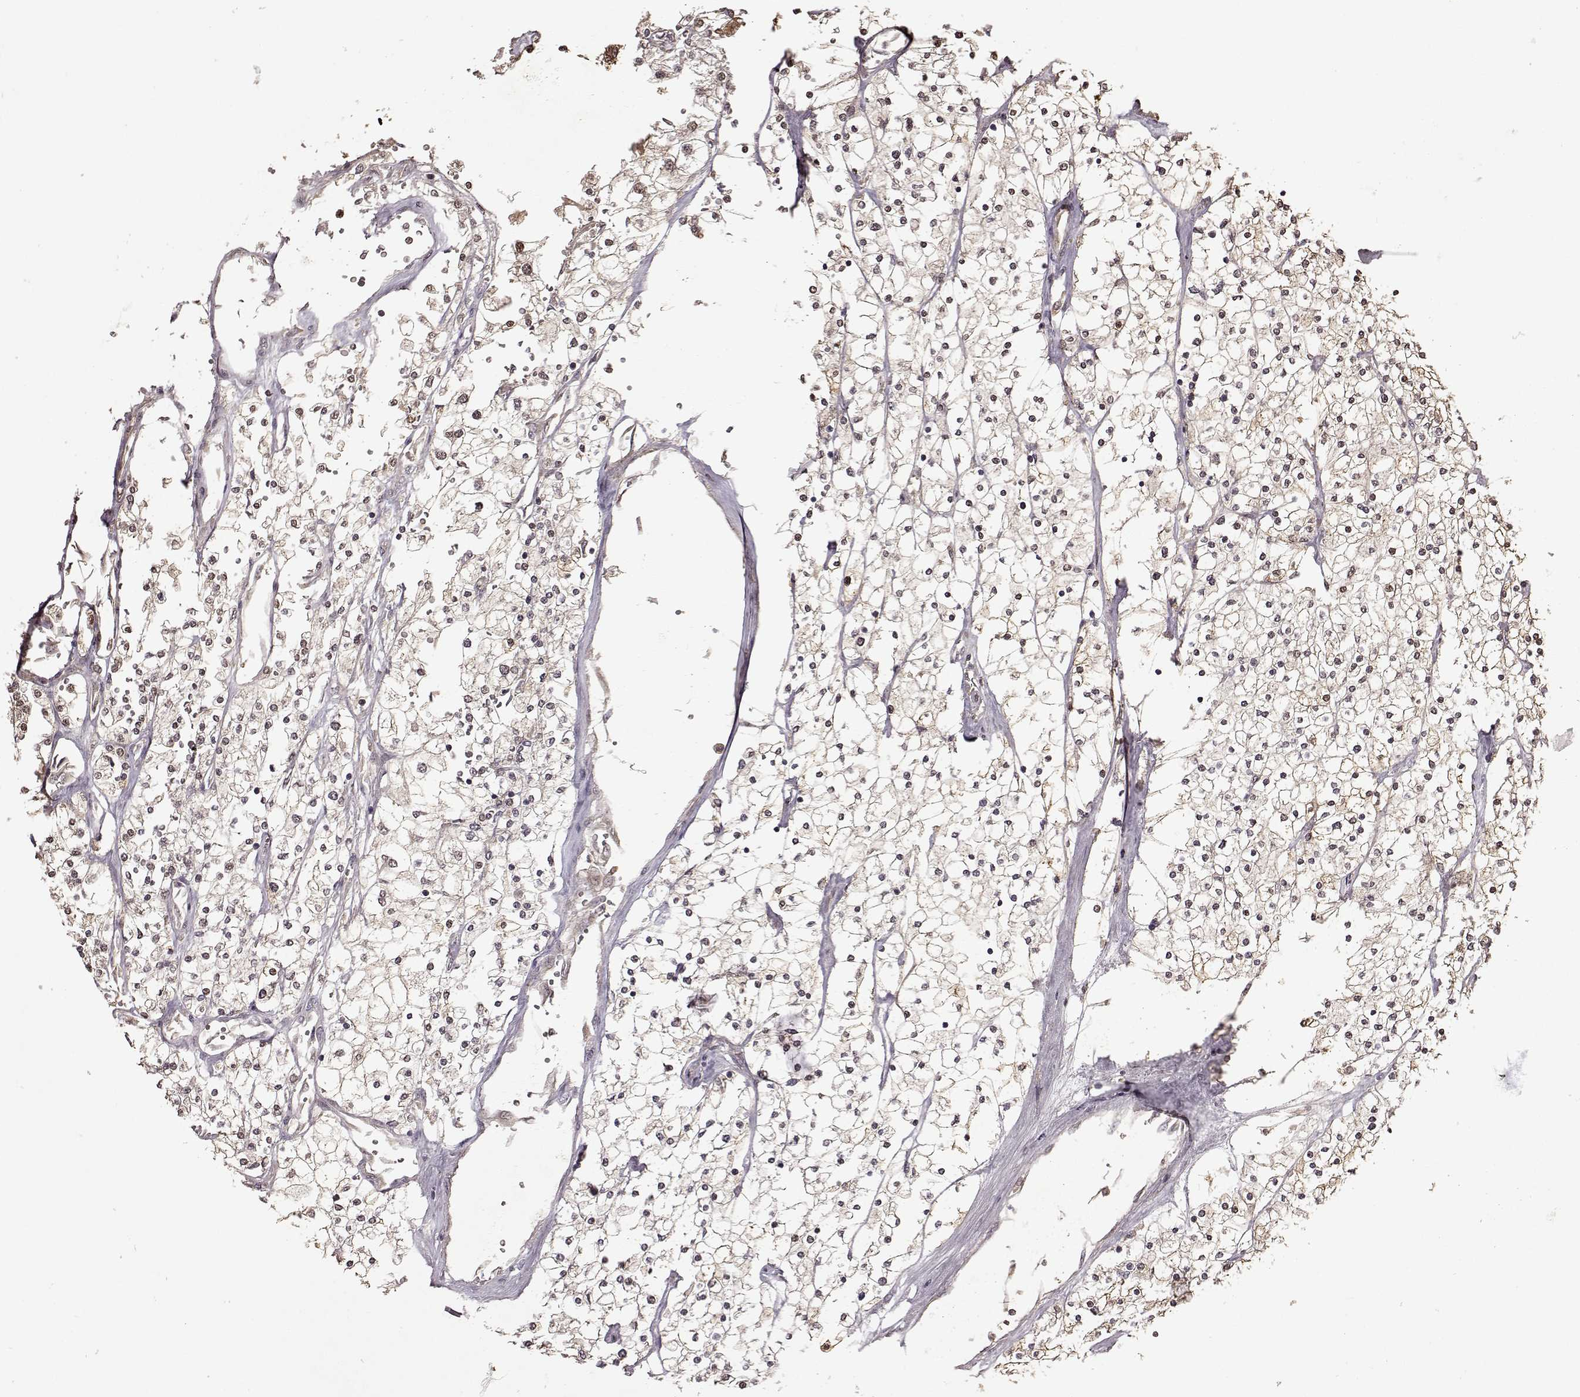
{"staining": {"intensity": "weak", "quantity": ">75%", "location": "cytoplasmic/membranous"}, "tissue": "renal cancer", "cell_type": "Tumor cells", "image_type": "cancer", "snomed": [{"axis": "morphology", "description": "Adenocarcinoma, NOS"}, {"axis": "topography", "description": "Kidney"}], "caption": "Immunohistochemical staining of human adenocarcinoma (renal) displays low levels of weak cytoplasmic/membranous expression in about >75% of tumor cells. (Brightfield microscopy of DAB IHC at high magnification).", "gene": "CRB1", "patient": {"sex": "male", "age": 80}}